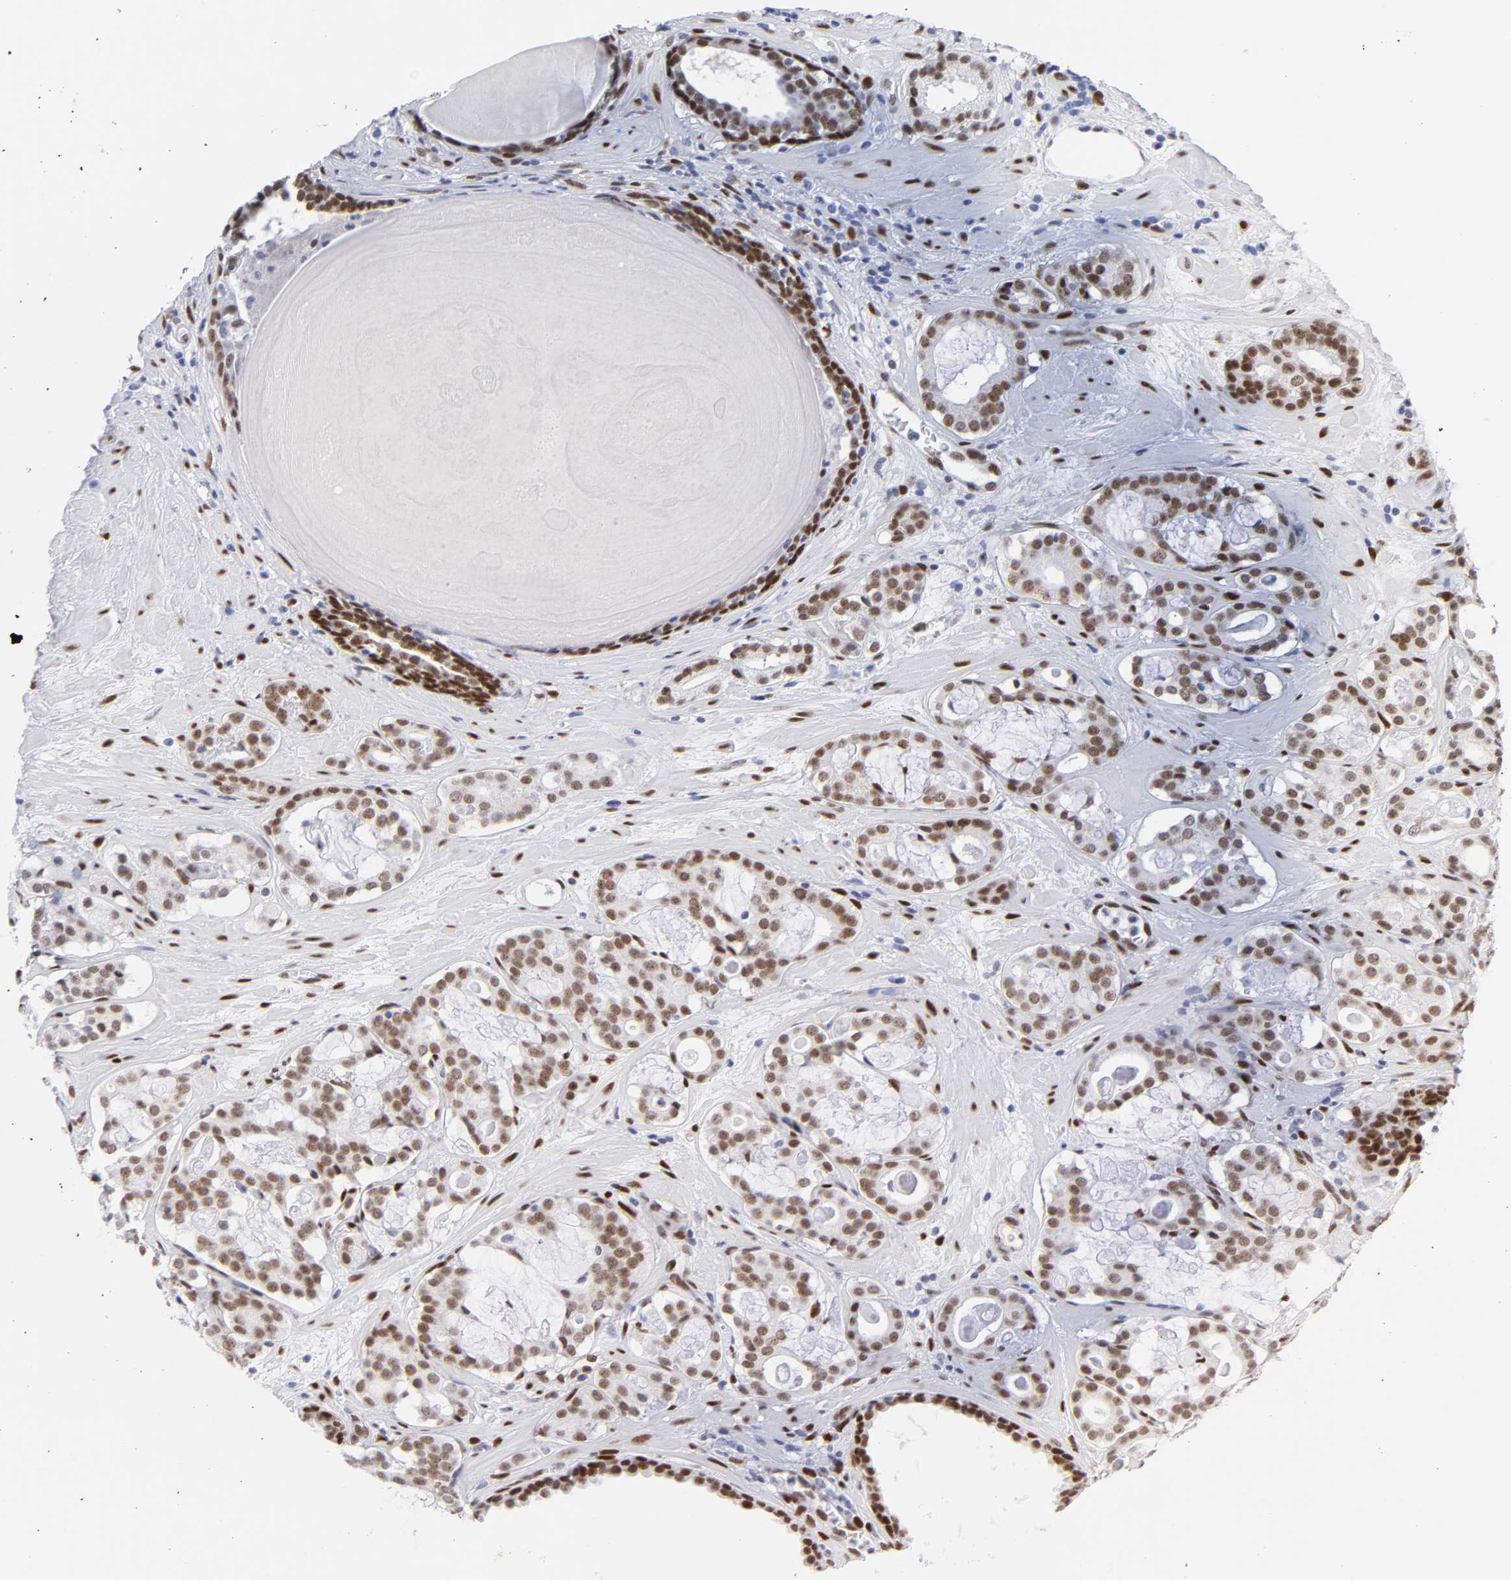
{"staining": {"intensity": "moderate", "quantity": ">75%", "location": "nuclear"}, "tissue": "prostate cancer", "cell_type": "Tumor cells", "image_type": "cancer", "snomed": [{"axis": "morphology", "description": "Adenocarcinoma, Low grade"}, {"axis": "topography", "description": "Prostate"}], "caption": "Prostate cancer was stained to show a protein in brown. There is medium levels of moderate nuclear staining in about >75% of tumor cells.", "gene": "NFIC", "patient": {"sex": "male", "age": 57}}